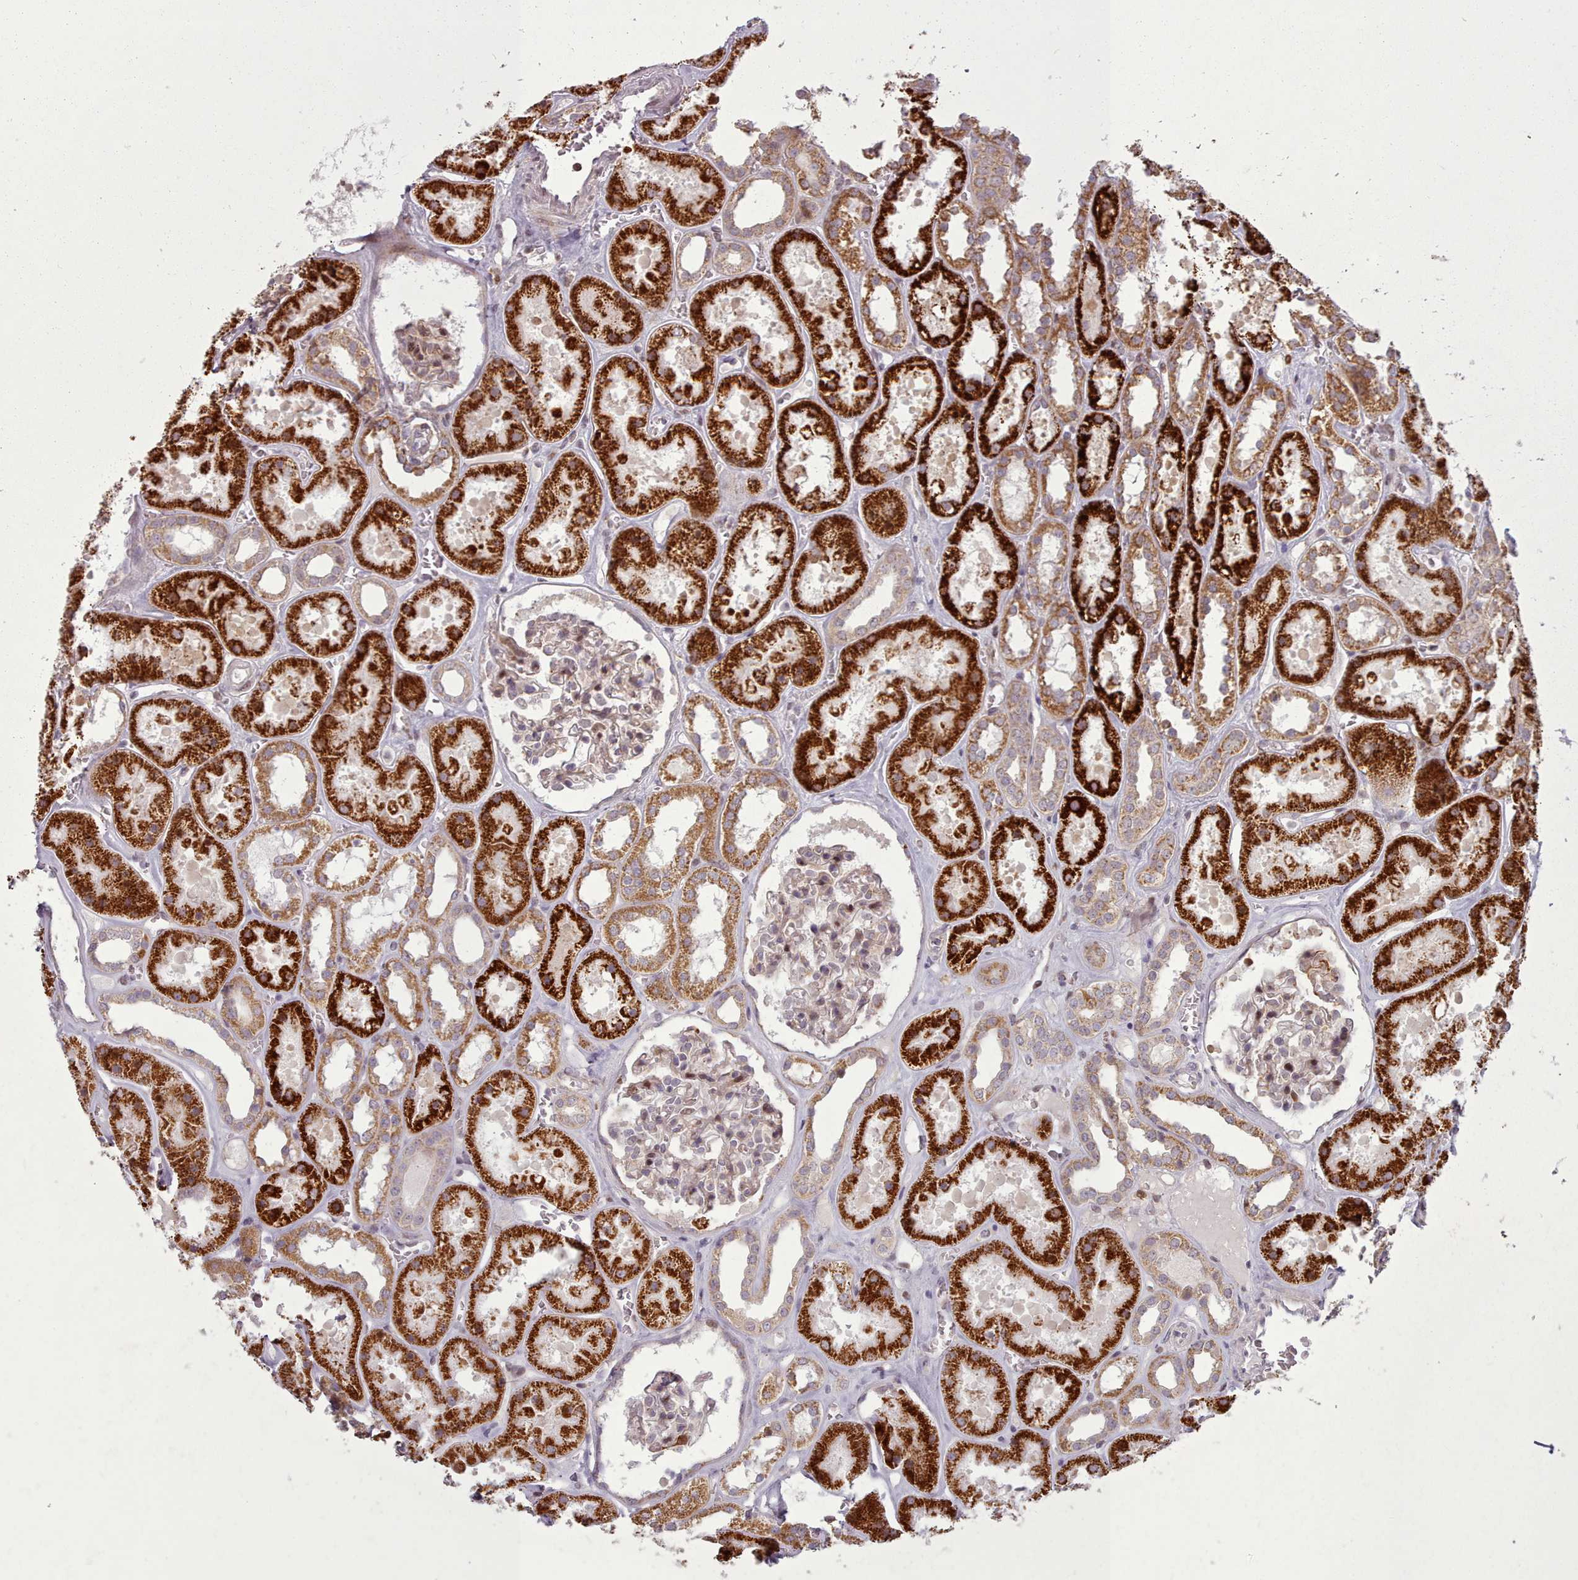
{"staining": {"intensity": "moderate", "quantity": "<25%", "location": "cytoplasmic/membranous"}, "tissue": "kidney", "cell_type": "Cells in glomeruli", "image_type": "normal", "snomed": [{"axis": "morphology", "description": "Normal tissue, NOS"}, {"axis": "topography", "description": "Kidney"}], "caption": "Benign kidney was stained to show a protein in brown. There is low levels of moderate cytoplasmic/membranous positivity in about <25% of cells in glomeruli. (Brightfield microscopy of DAB IHC at high magnification).", "gene": "LGALS9B", "patient": {"sex": "female", "age": 41}}